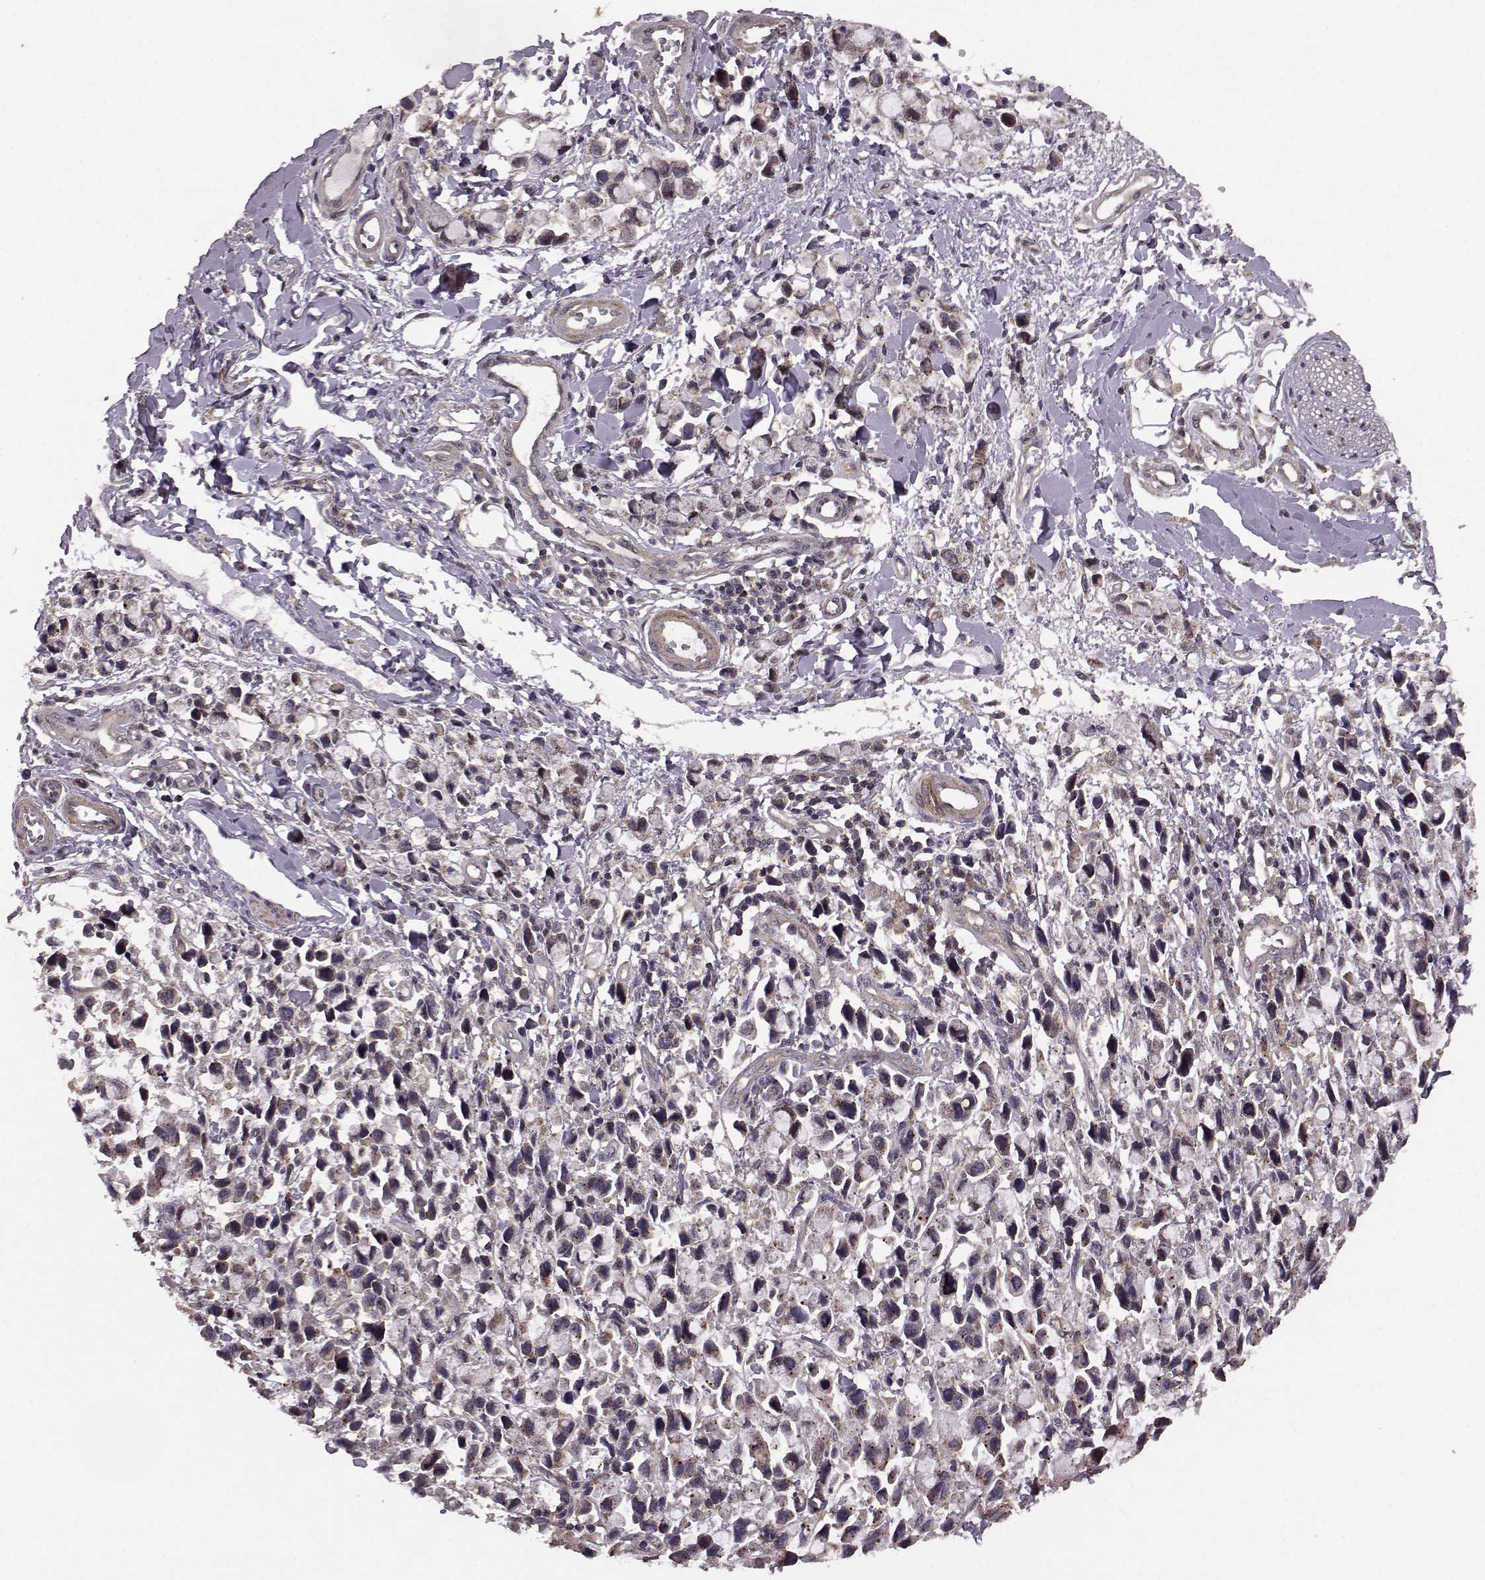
{"staining": {"intensity": "strong", "quantity": "25%-75%", "location": "cytoplasmic/membranous"}, "tissue": "stomach cancer", "cell_type": "Tumor cells", "image_type": "cancer", "snomed": [{"axis": "morphology", "description": "Adenocarcinoma, NOS"}, {"axis": "topography", "description": "Stomach"}], "caption": "About 25%-75% of tumor cells in human stomach cancer show strong cytoplasmic/membranous protein positivity as visualized by brown immunohistochemical staining.", "gene": "FNIP2", "patient": {"sex": "female", "age": 81}}